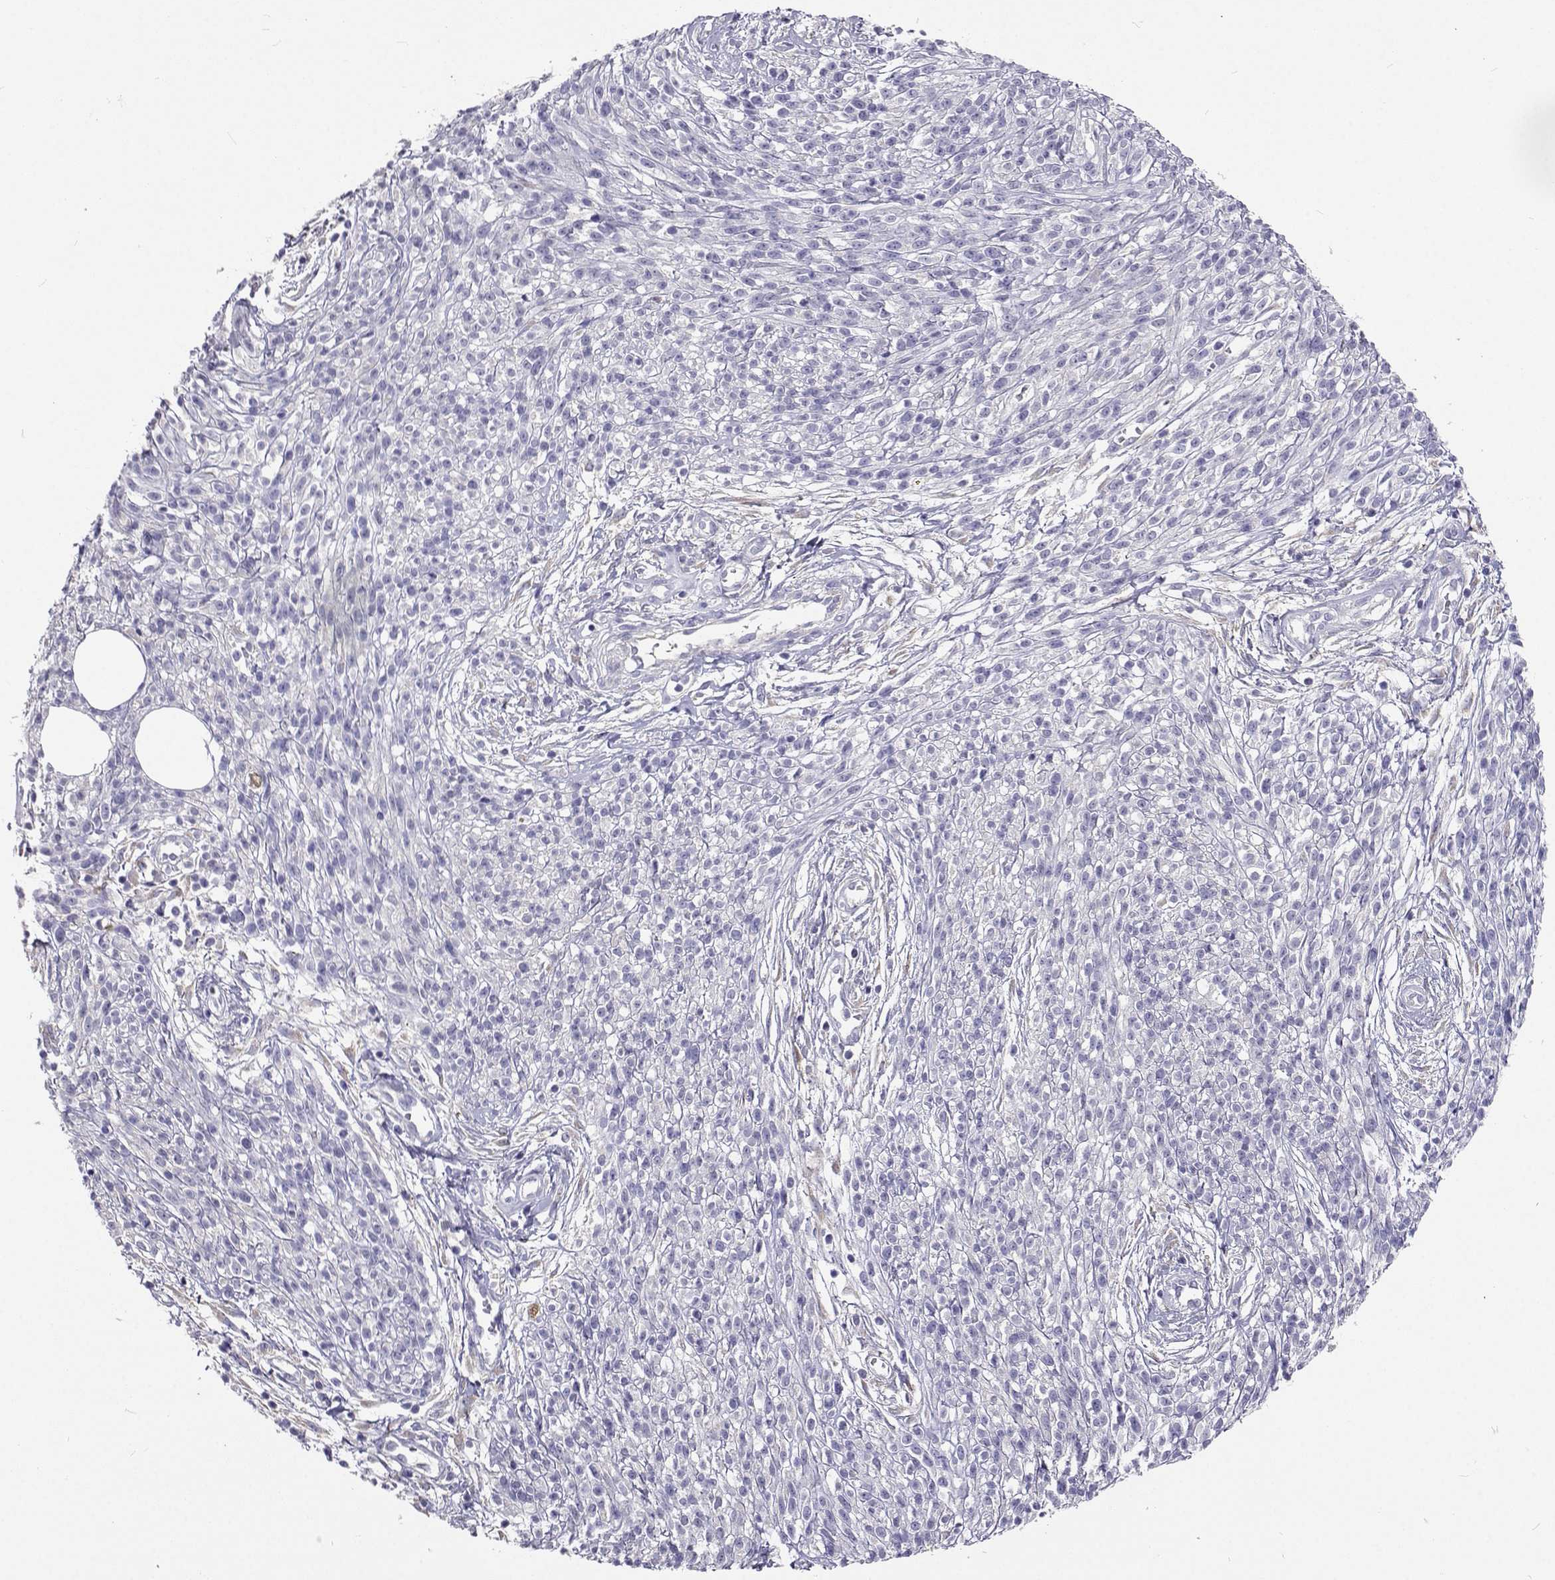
{"staining": {"intensity": "negative", "quantity": "none", "location": "none"}, "tissue": "melanoma", "cell_type": "Tumor cells", "image_type": "cancer", "snomed": [{"axis": "morphology", "description": "Malignant melanoma, NOS"}, {"axis": "topography", "description": "Skin"}, {"axis": "topography", "description": "Skin of trunk"}], "caption": "DAB (3,3'-diaminobenzidine) immunohistochemical staining of malignant melanoma displays no significant expression in tumor cells.", "gene": "LHFPL7", "patient": {"sex": "male", "age": 74}}